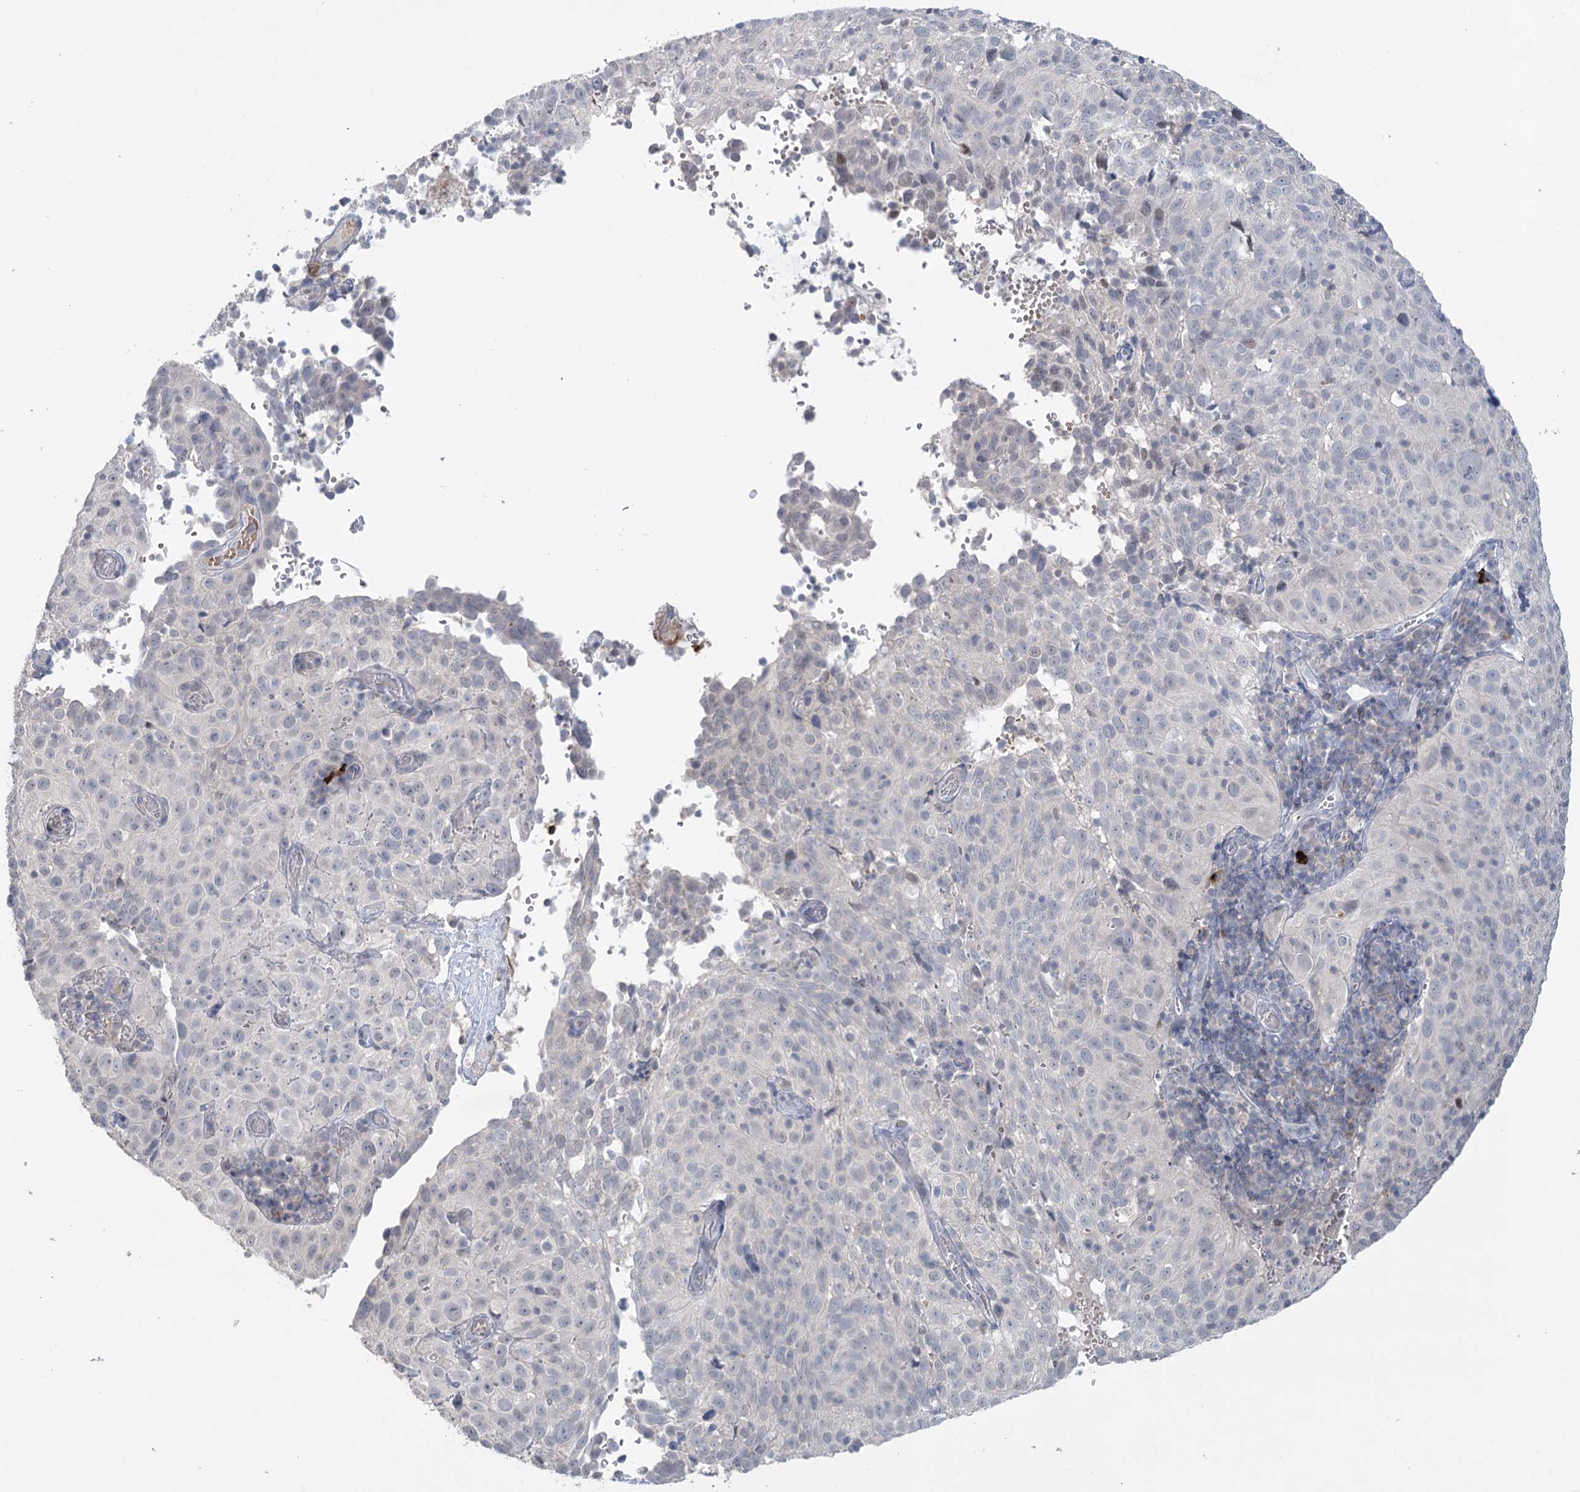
{"staining": {"intensity": "negative", "quantity": "none", "location": "none"}, "tissue": "cervical cancer", "cell_type": "Tumor cells", "image_type": "cancer", "snomed": [{"axis": "morphology", "description": "Squamous cell carcinoma, NOS"}, {"axis": "topography", "description": "Cervix"}], "caption": "Tumor cells are negative for brown protein staining in cervical squamous cell carcinoma.", "gene": "TRAF3IP1", "patient": {"sex": "female", "age": 31}}